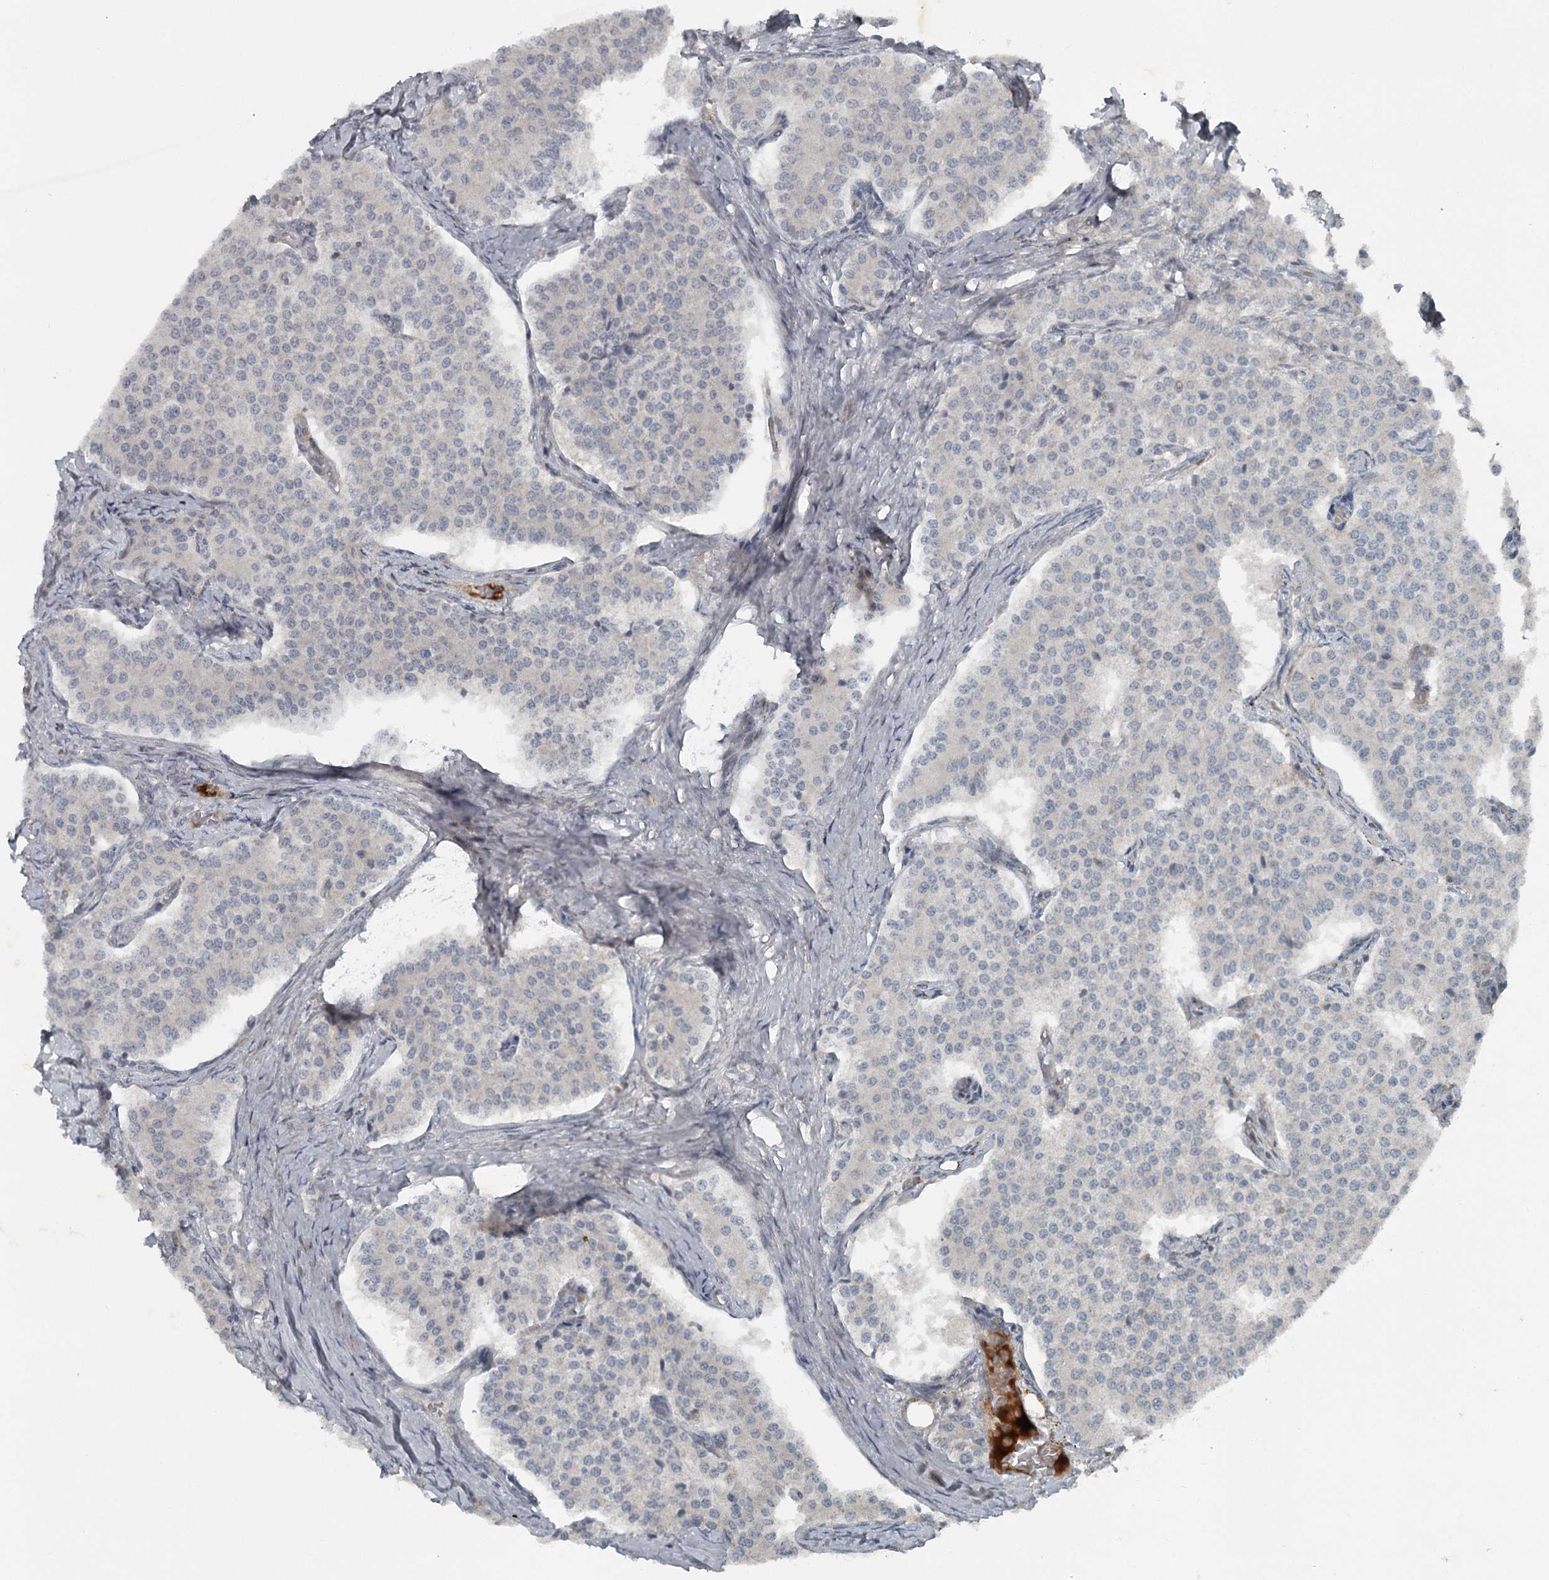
{"staining": {"intensity": "negative", "quantity": "none", "location": "none"}, "tissue": "carcinoid", "cell_type": "Tumor cells", "image_type": "cancer", "snomed": [{"axis": "morphology", "description": "Carcinoid, malignant, NOS"}, {"axis": "topography", "description": "Colon"}], "caption": "Tumor cells show no significant staining in carcinoid (malignant).", "gene": "SLC39A8", "patient": {"sex": "female", "age": 52}}